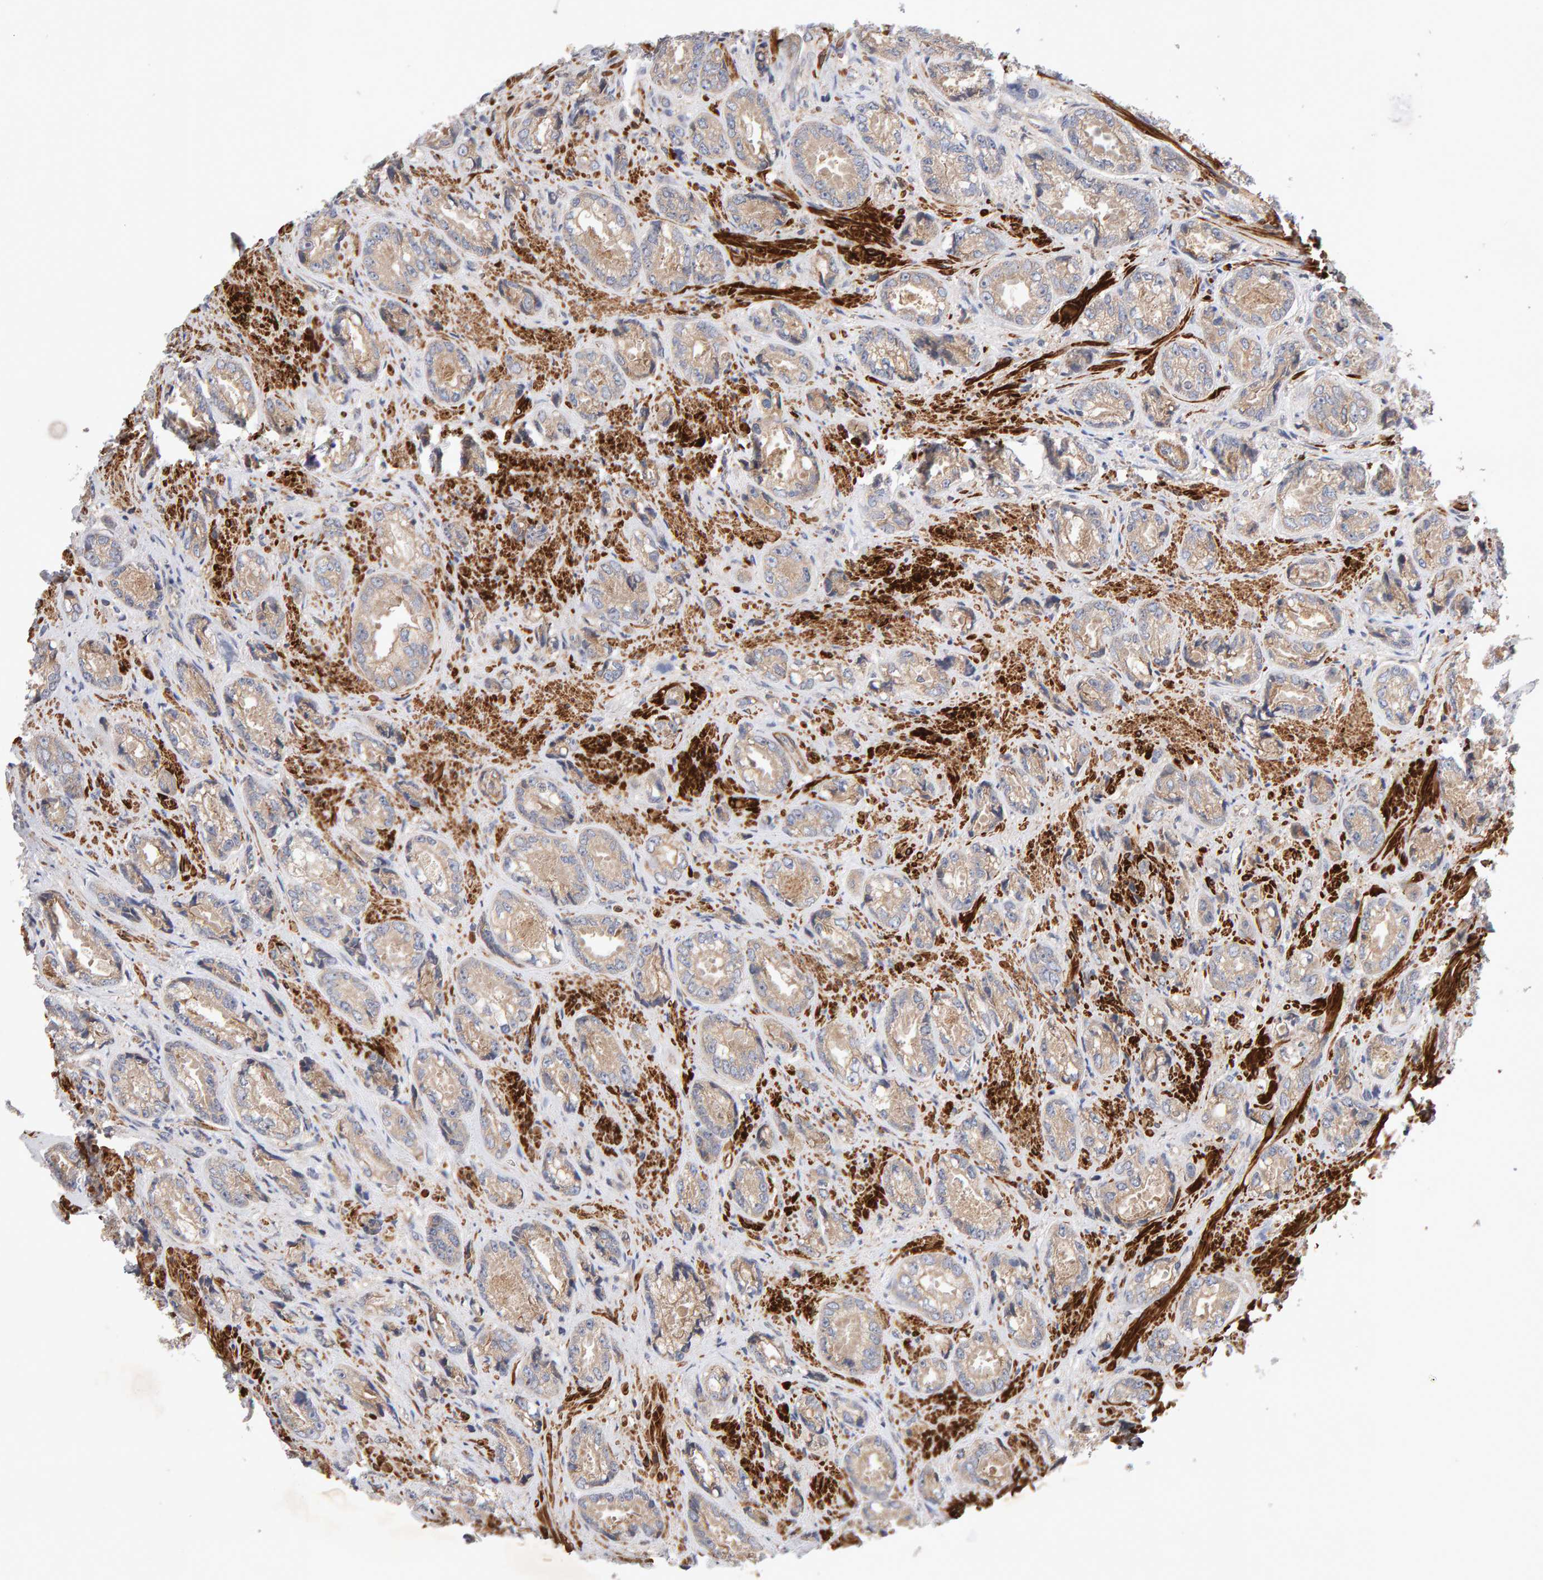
{"staining": {"intensity": "weak", "quantity": ">75%", "location": "cytoplasmic/membranous"}, "tissue": "prostate cancer", "cell_type": "Tumor cells", "image_type": "cancer", "snomed": [{"axis": "morphology", "description": "Adenocarcinoma, High grade"}, {"axis": "topography", "description": "Prostate"}], "caption": "IHC (DAB (3,3'-diaminobenzidine)) staining of human prostate cancer shows weak cytoplasmic/membranous protein positivity in about >75% of tumor cells.", "gene": "RNF19A", "patient": {"sex": "male", "age": 61}}